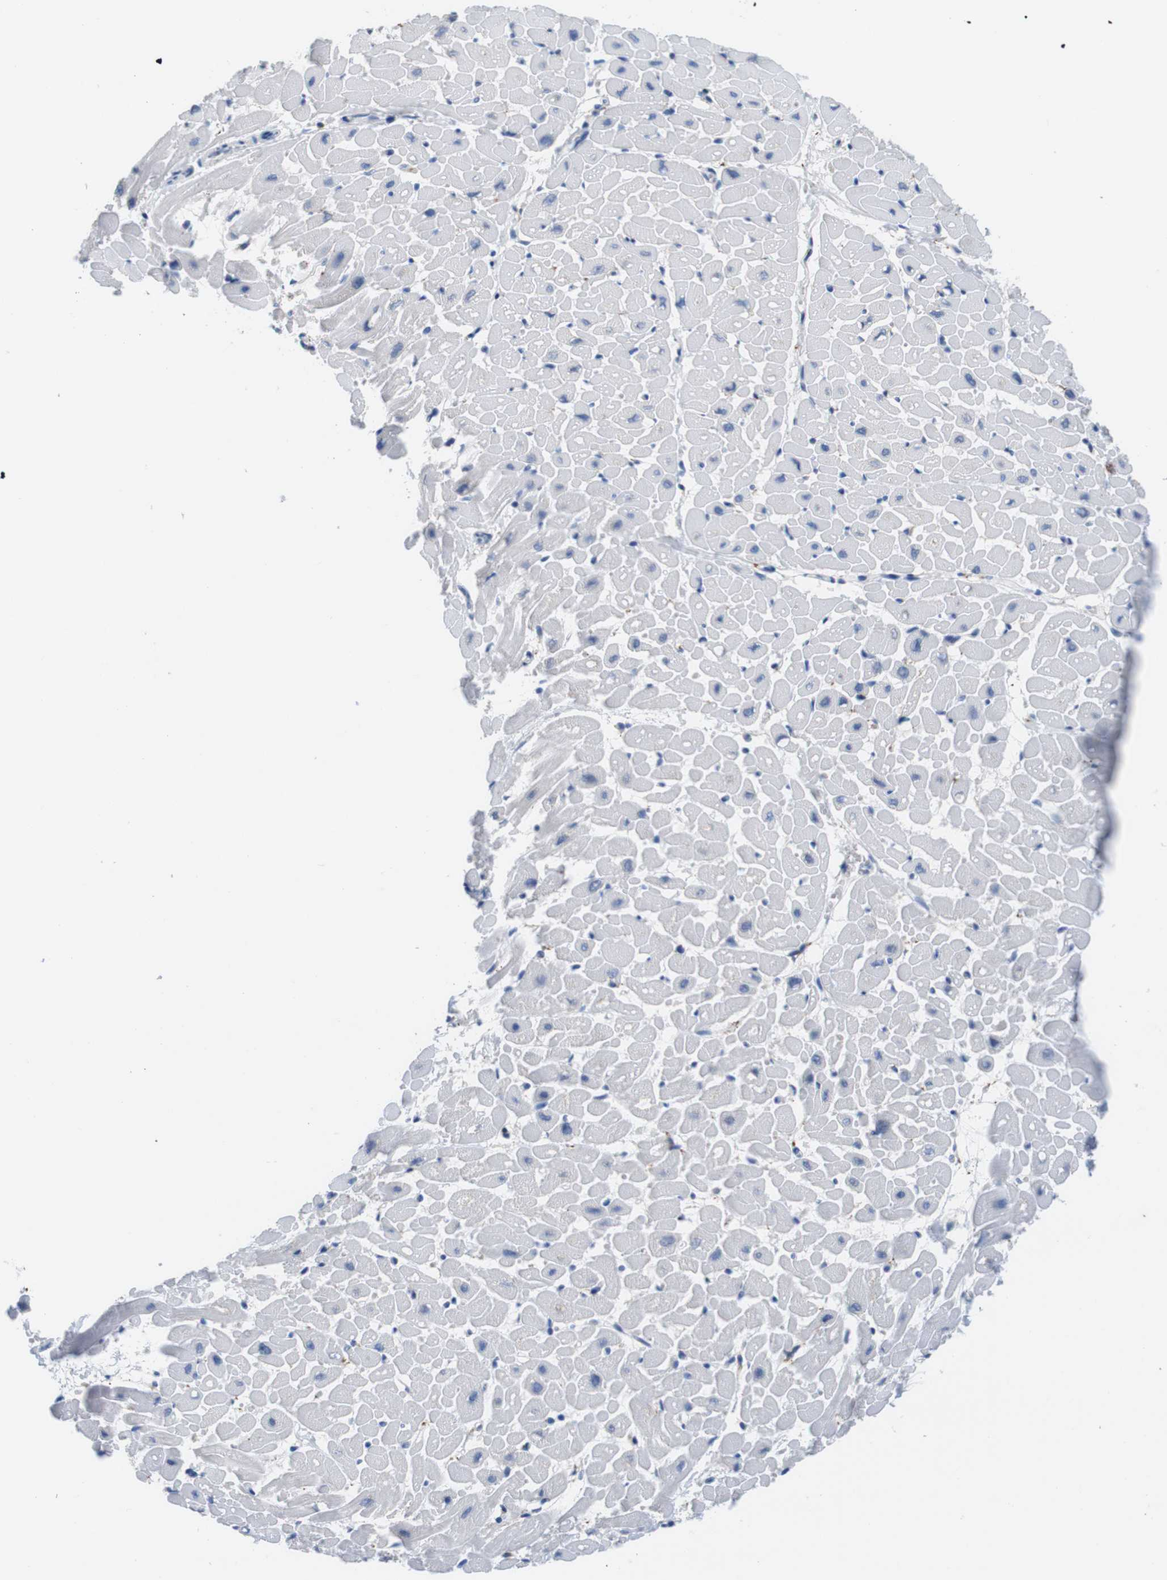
{"staining": {"intensity": "negative", "quantity": "none", "location": "none"}, "tissue": "heart muscle", "cell_type": "Cardiomyocytes", "image_type": "normal", "snomed": [{"axis": "morphology", "description": "Normal tissue, NOS"}, {"axis": "topography", "description": "Heart"}], "caption": "High power microscopy histopathology image of an immunohistochemistry (IHC) photomicrograph of unremarkable heart muscle, revealing no significant positivity in cardiomyocytes. Nuclei are stained in blue.", "gene": "MAP6", "patient": {"sex": "male", "age": 45}}